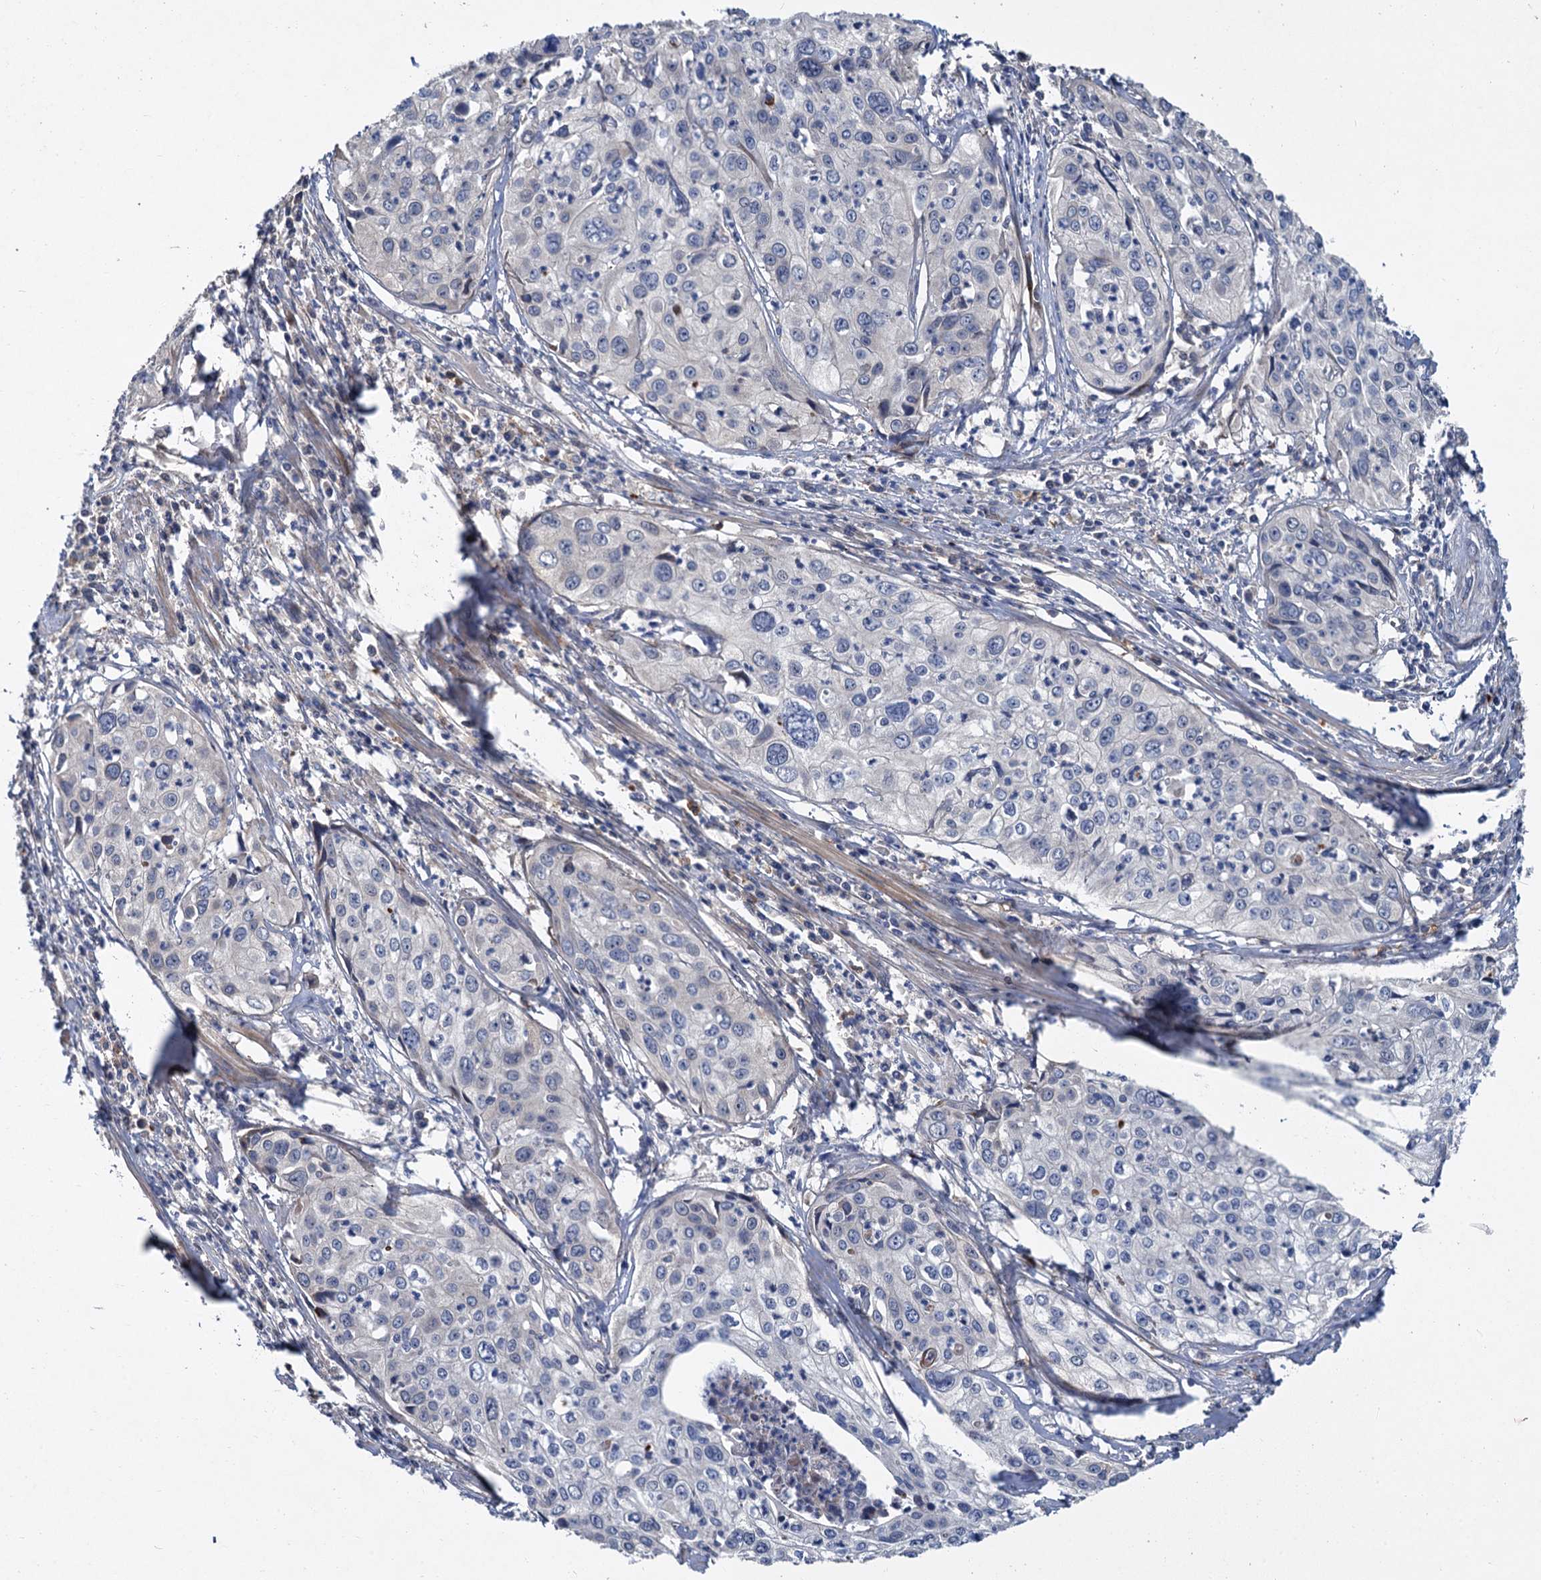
{"staining": {"intensity": "negative", "quantity": "none", "location": "none"}, "tissue": "cervical cancer", "cell_type": "Tumor cells", "image_type": "cancer", "snomed": [{"axis": "morphology", "description": "Squamous cell carcinoma, NOS"}, {"axis": "topography", "description": "Cervix"}], "caption": "Photomicrograph shows no significant protein positivity in tumor cells of cervical cancer (squamous cell carcinoma). Nuclei are stained in blue.", "gene": "TRAF7", "patient": {"sex": "female", "age": 31}}